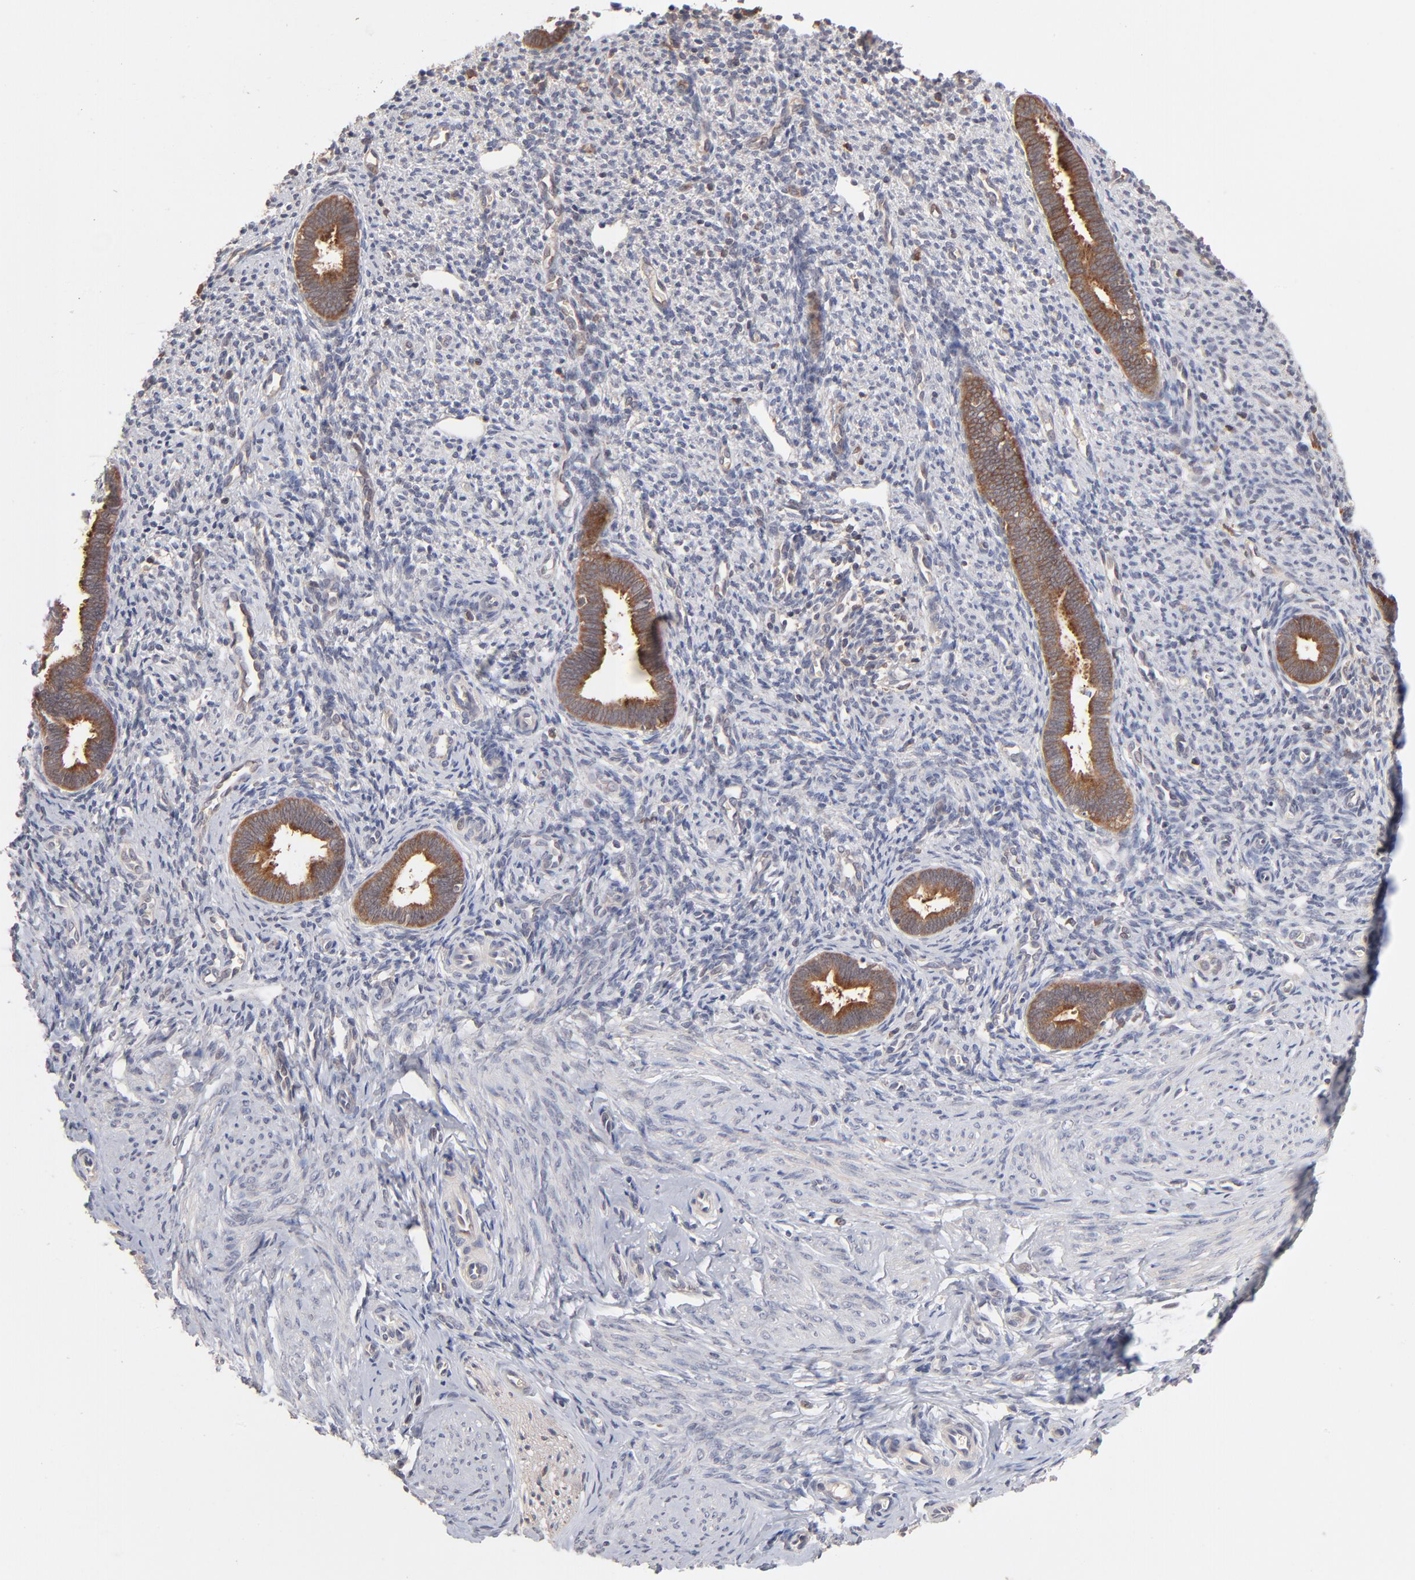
{"staining": {"intensity": "moderate", "quantity": ">75%", "location": "cytoplasmic/membranous"}, "tissue": "endometrium", "cell_type": "Cells in endometrial stroma", "image_type": "normal", "snomed": [{"axis": "morphology", "description": "Normal tissue, NOS"}, {"axis": "topography", "description": "Endometrium"}], "caption": "Human endometrium stained with a brown dye shows moderate cytoplasmic/membranous positive staining in about >75% of cells in endometrial stroma.", "gene": "IVNS1ABP", "patient": {"sex": "female", "age": 27}}